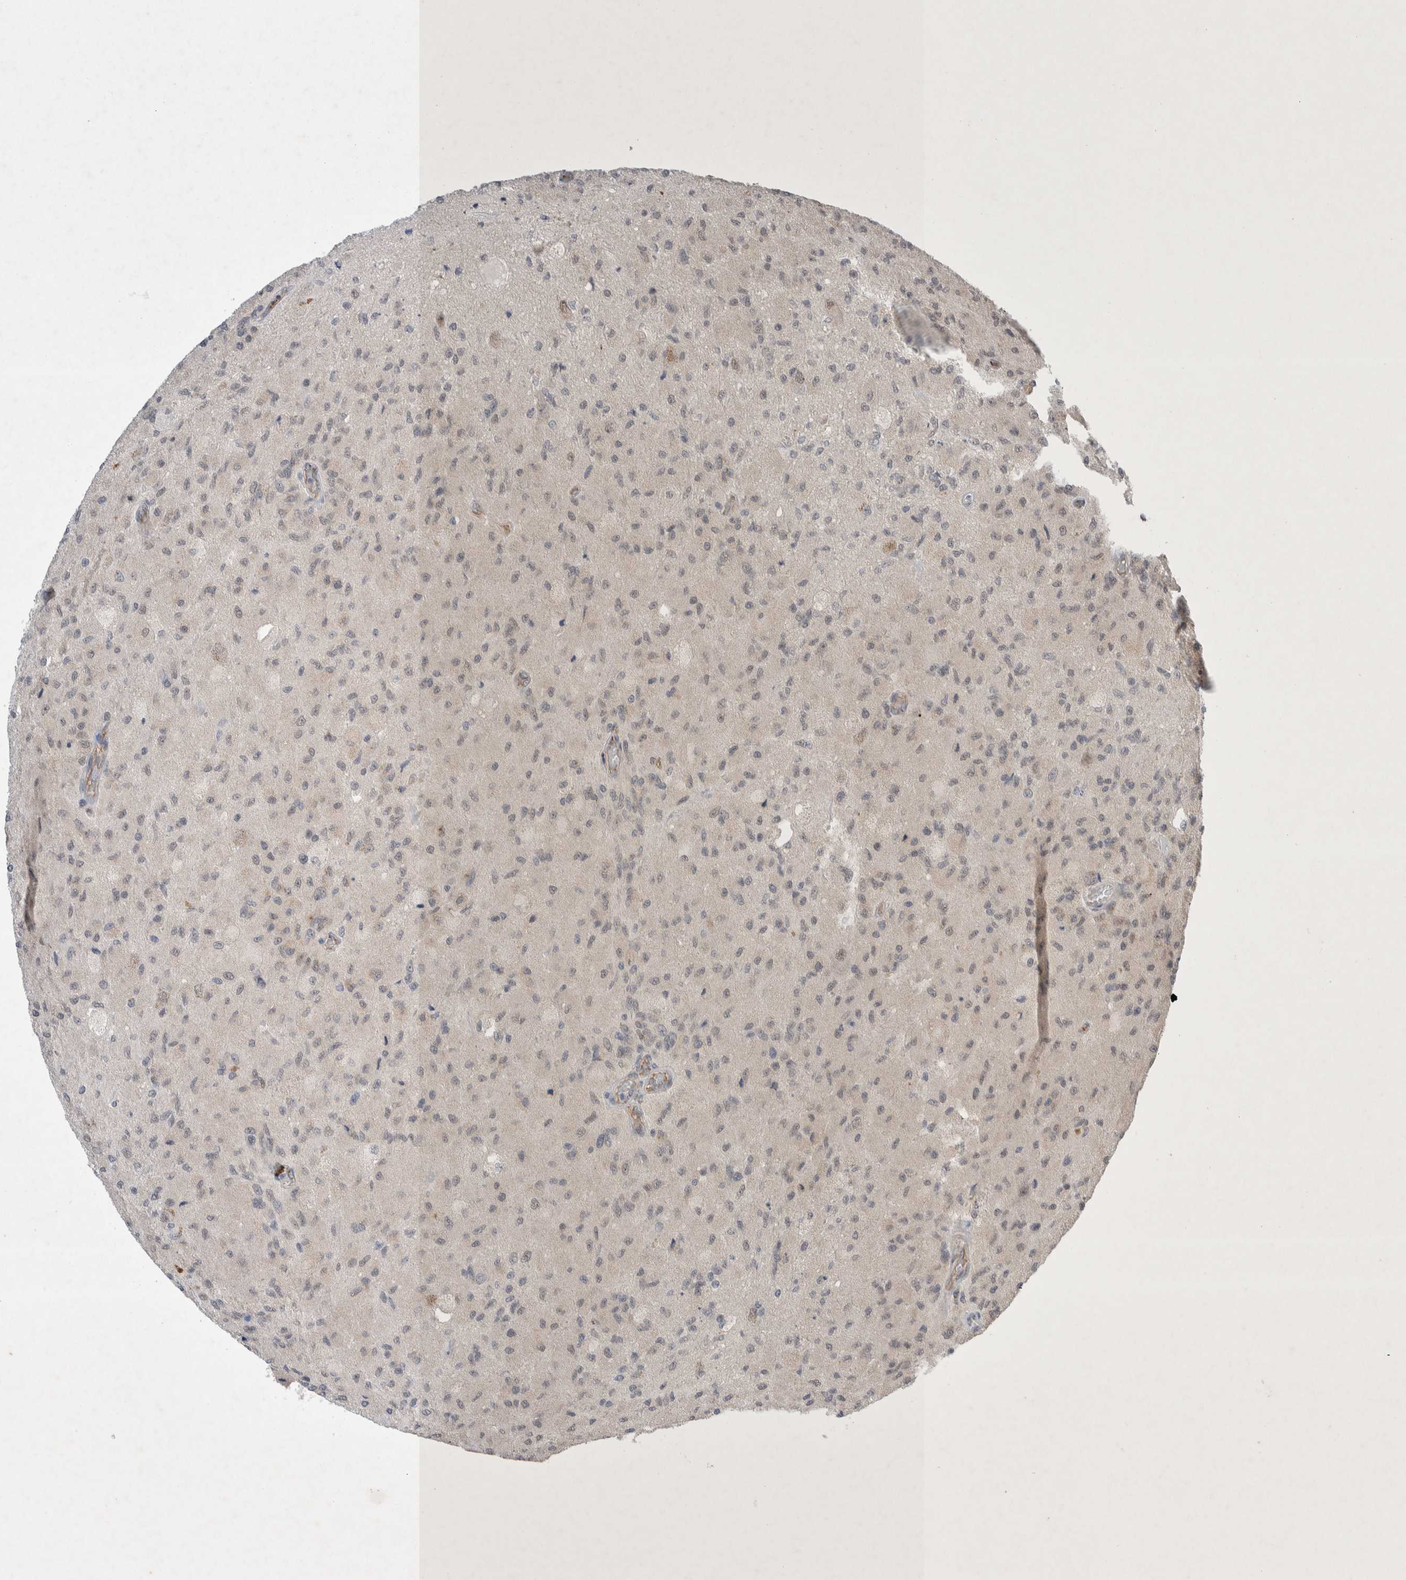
{"staining": {"intensity": "weak", "quantity": "<25%", "location": "nuclear"}, "tissue": "glioma", "cell_type": "Tumor cells", "image_type": "cancer", "snomed": [{"axis": "morphology", "description": "Normal tissue, NOS"}, {"axis": "morphology", "description": "Glioma, malignant, High grade"}, {"axis": "topography", "description": "Cerebral cortex"}], "caption": "Malignant glioma (high-grade) stained for a protein using immunohistochemistry demonstrates no staining tumor cells.", "gene": "ZNF704", "patient": {"sex": "male", "age": 77}}